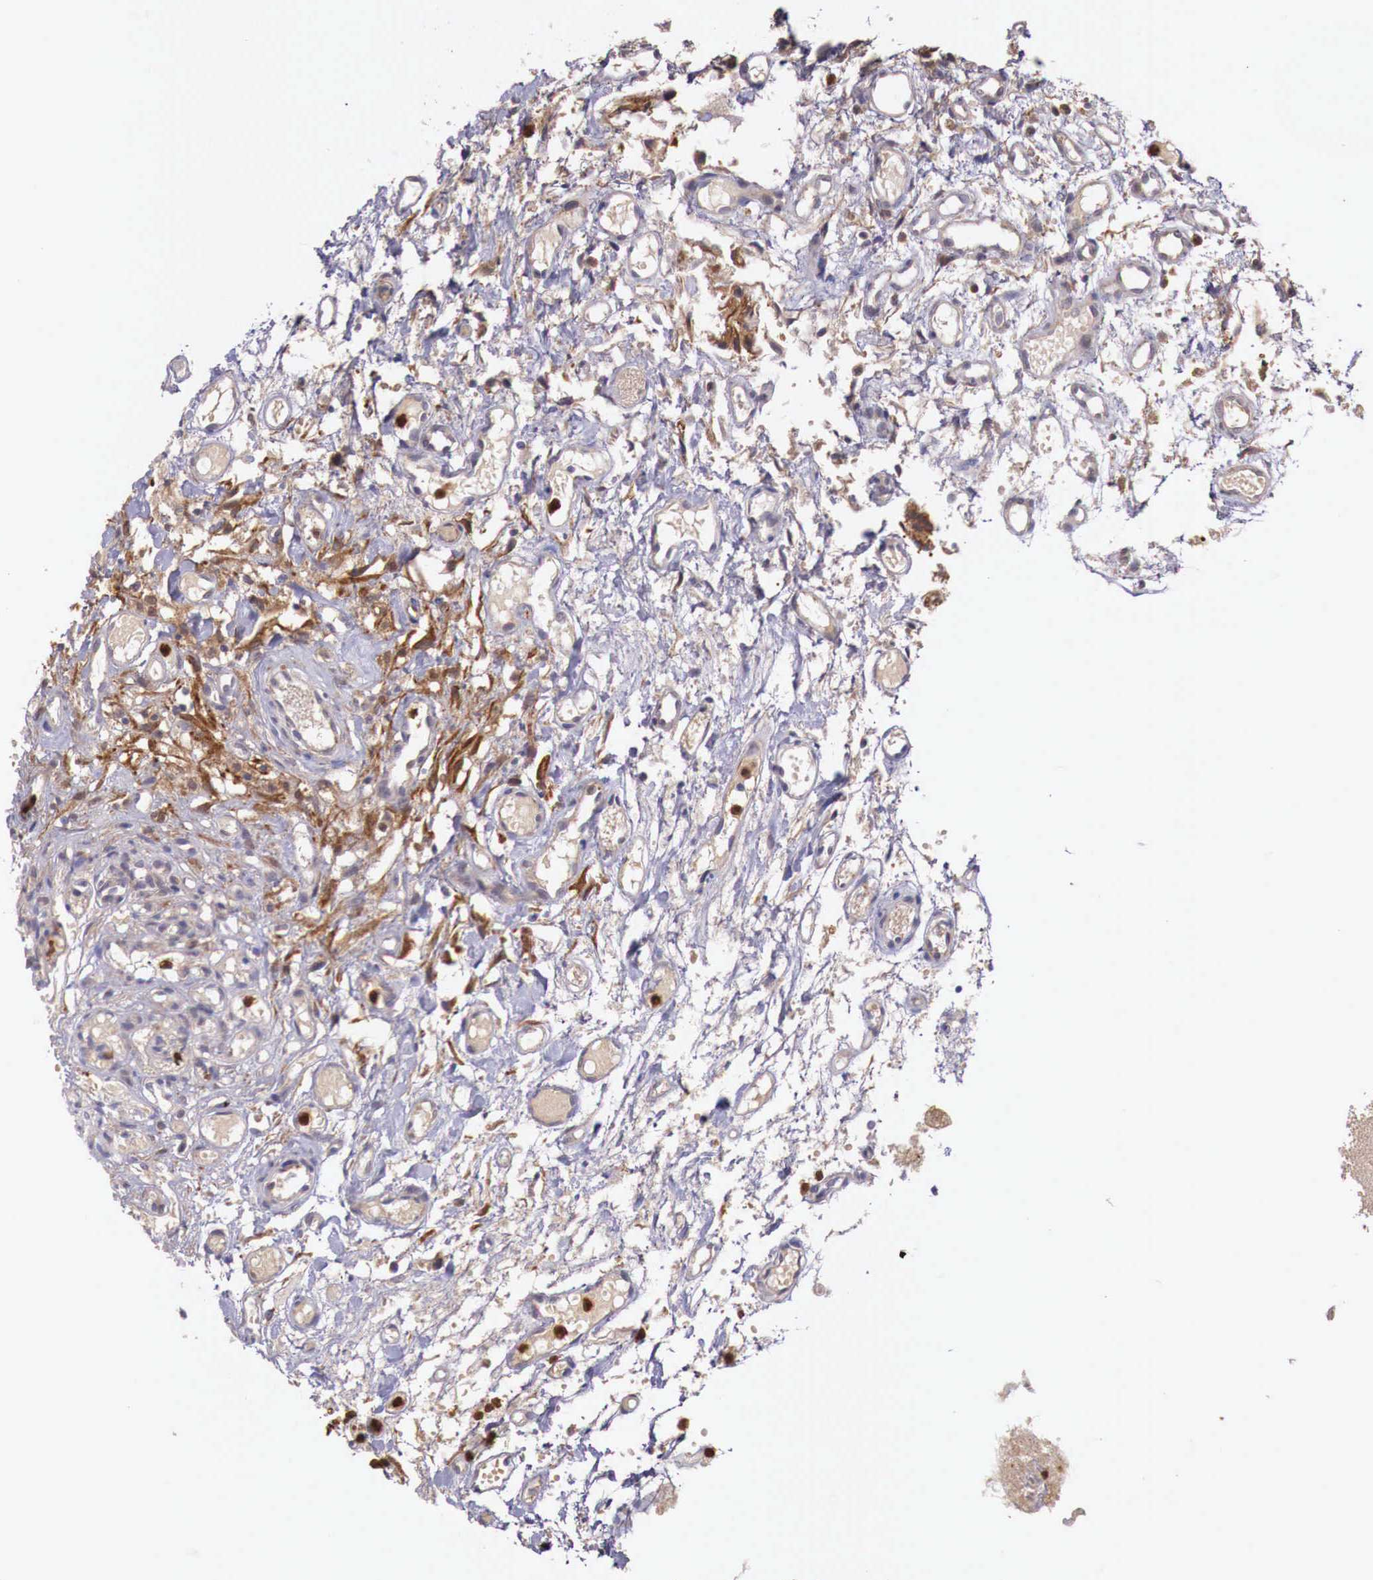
{"staining": {"intensity": "weak", "quantity": ">75%", "location": "cytoplasmic/membranous,nuclear"}, "tissue": "glioma", "cell_type": "Tumor cells", "image_type": "cancer", "snomed": [{"axis": "morphology", "description": "Glioma, malignant, High grade"}, {"axis": "topography", "description": "Brain"}], "caption": "IHC histopathology image of neoplastic tissue: human high-grade glioma (malignant) stained using IHC shows low levels of weak protein expression localized specifically in the cytoplasmic/membranous and nuclear of tumor cells, appearing as a cytoplasmic/membranous and nuclear brown color.", "gene": "GAB2", "patient": {"sex": "male", "age": 77}}